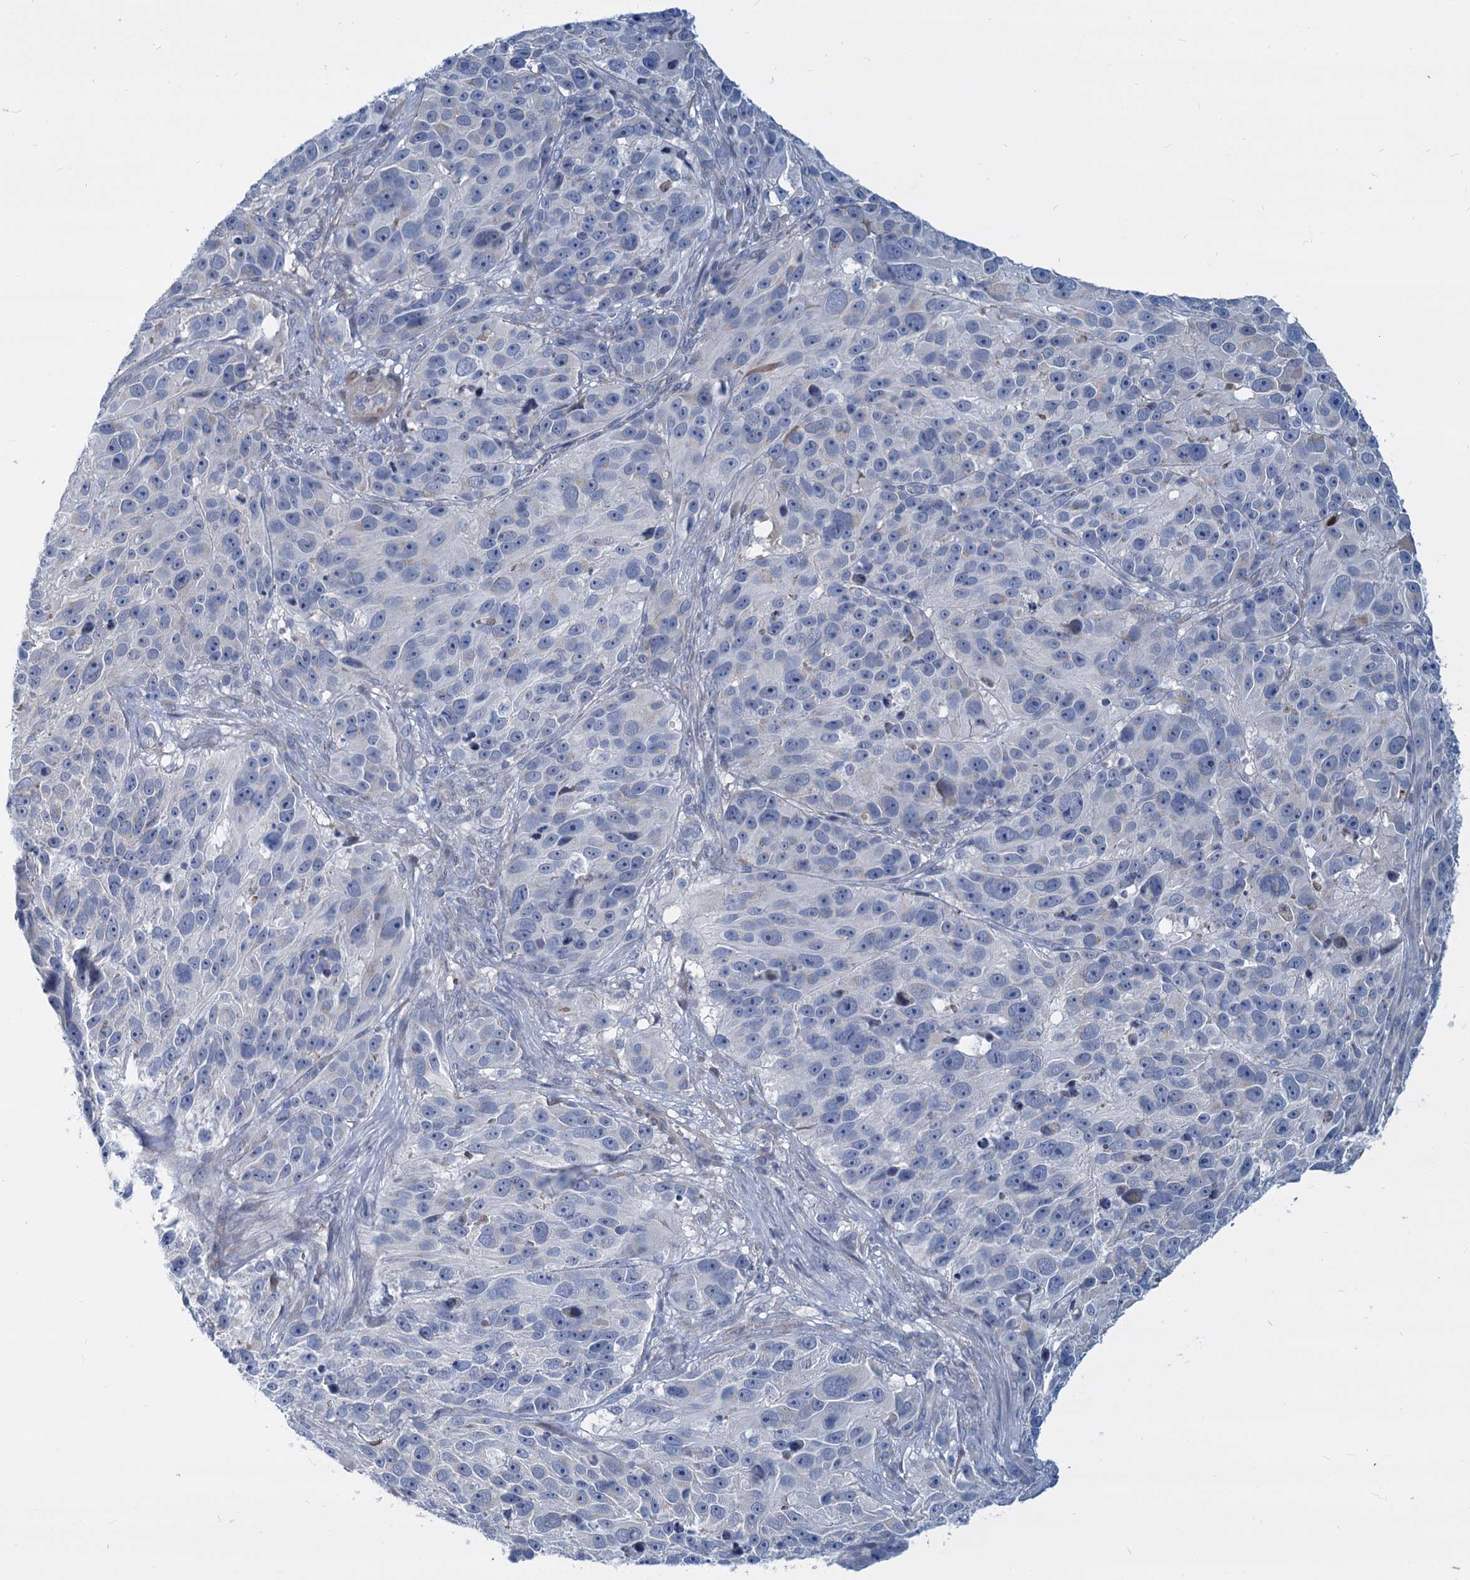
{"staining": {"intensity": "negative", "quantity": "none", "location": "none"}, "tissue": "melanoma", "cell_type": "Tumor cells", "image_type": "cancer", "snomed": [{"axis": "morphology", "description": "Malignant melanoma, NOS"}, {"axis": "topography", "description": "Skin"}], "caption": "High power microscopy histopathology image of an IHC image of malignant melanoma, revealing no significant positivity in tumor cells.", "gene": "GSTM3", "patient": {"sex": "male", "age": 84}}